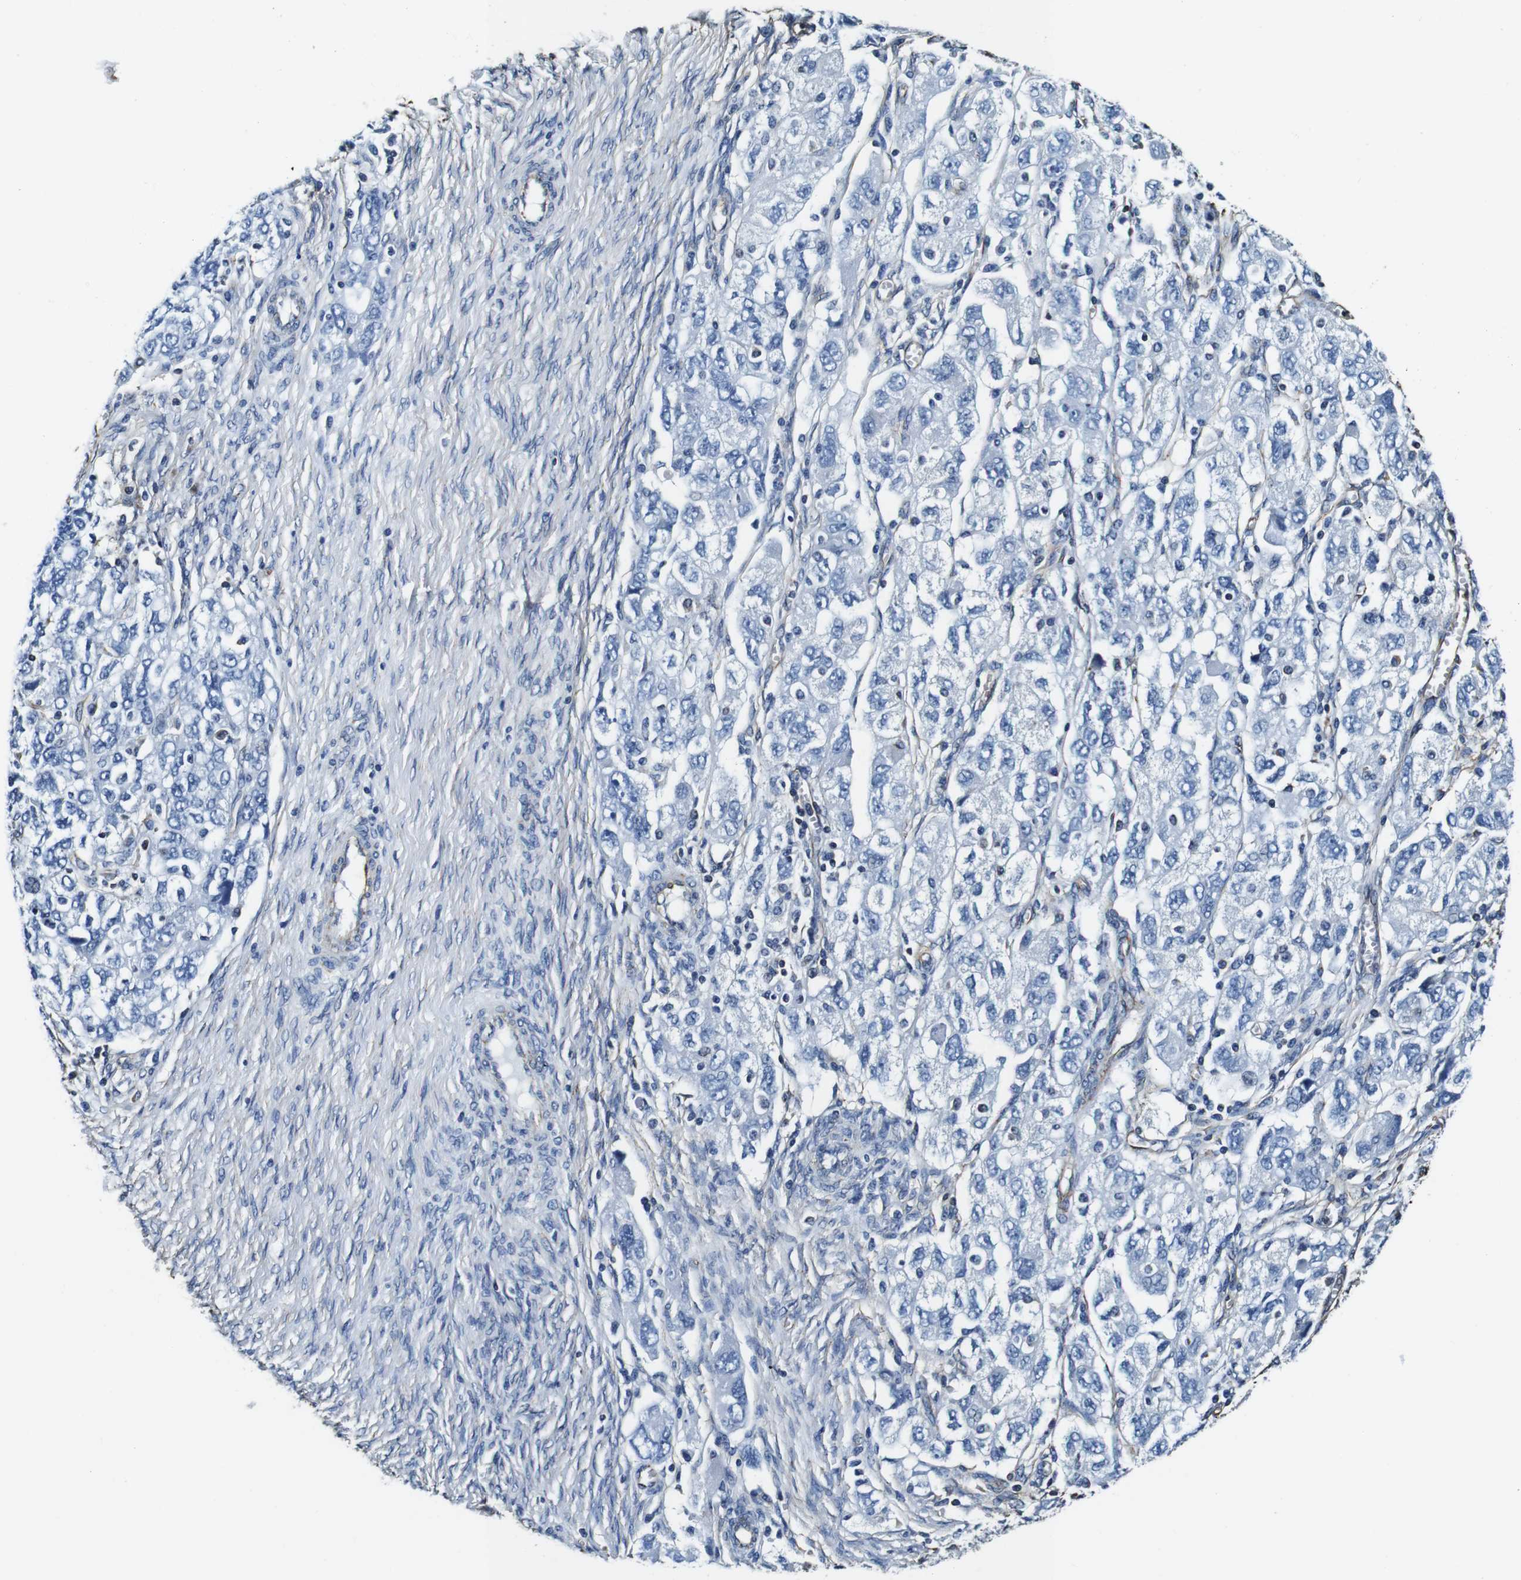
{"staining": {"intensity": "negative", "quantity": "none", "location": "none"}, "tissue": "ovarian cancer", "cell_type": "Tumor cells", "image_type": "cancer", "snomed": [{"axis": "morphology", "description": "Carcinoma, NOS"}, {"axis": "morphology", "description": "Cystadenocarcinoma, serous, NOS"}, {"axis": "topography", "description": "Ovary"}], "caption": "Immunohistochemistry (IHC) of serous cystadenocarcinoma (ovarian) exhibits no positivity in tumor cells. The staining was performed using DAB to visualize the protein expression in brown, while the nuclei were stained in blue with hematoxylin (Magnification: 20x).", "gene": "GJE1", "patient": {"sex": "female", "age": 69}}